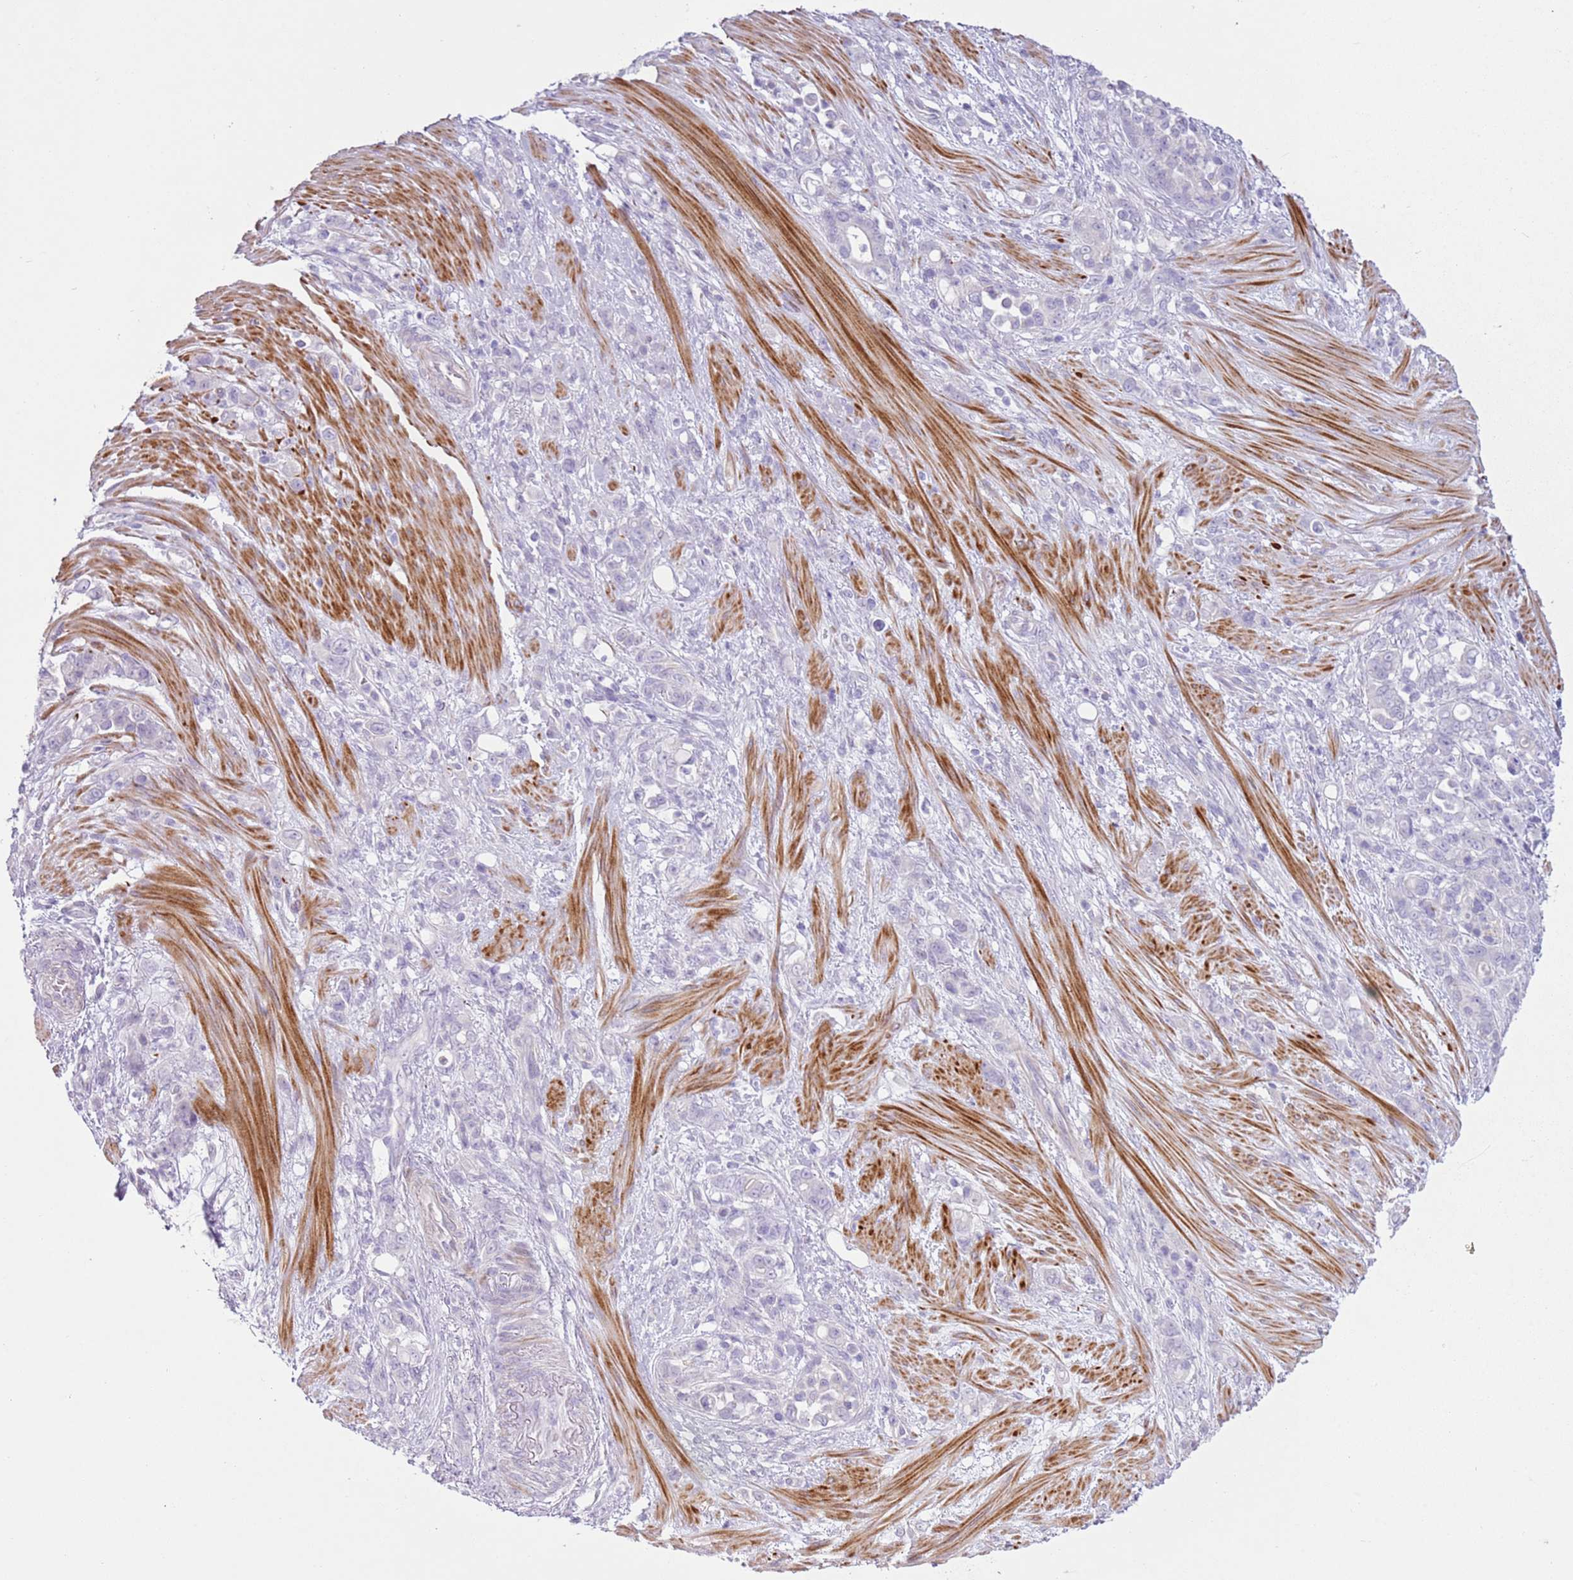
{"staining": {"intensity": "negative", "quantity": "none", "location": "none"}, "tissue": "stomach cancer", "cell_type": "Tumor cells", "image_type": "cancer", "snomed": [{"axis": "morphology", "description": "Normal tissue, NOS"}, {"axis": "morphology", "description": "Adenocarcinoma, NOS"}, {"axis": "topography", "description": "Stomach"}], "caption": "Immunohistochemistry (IHC) image of human adenocarcinoma (stomach) stained for a protein (brown), which shows no expression in tumor cells.", "gene": "ZNF239", "patient": {"sex": "female", "age": 79}}